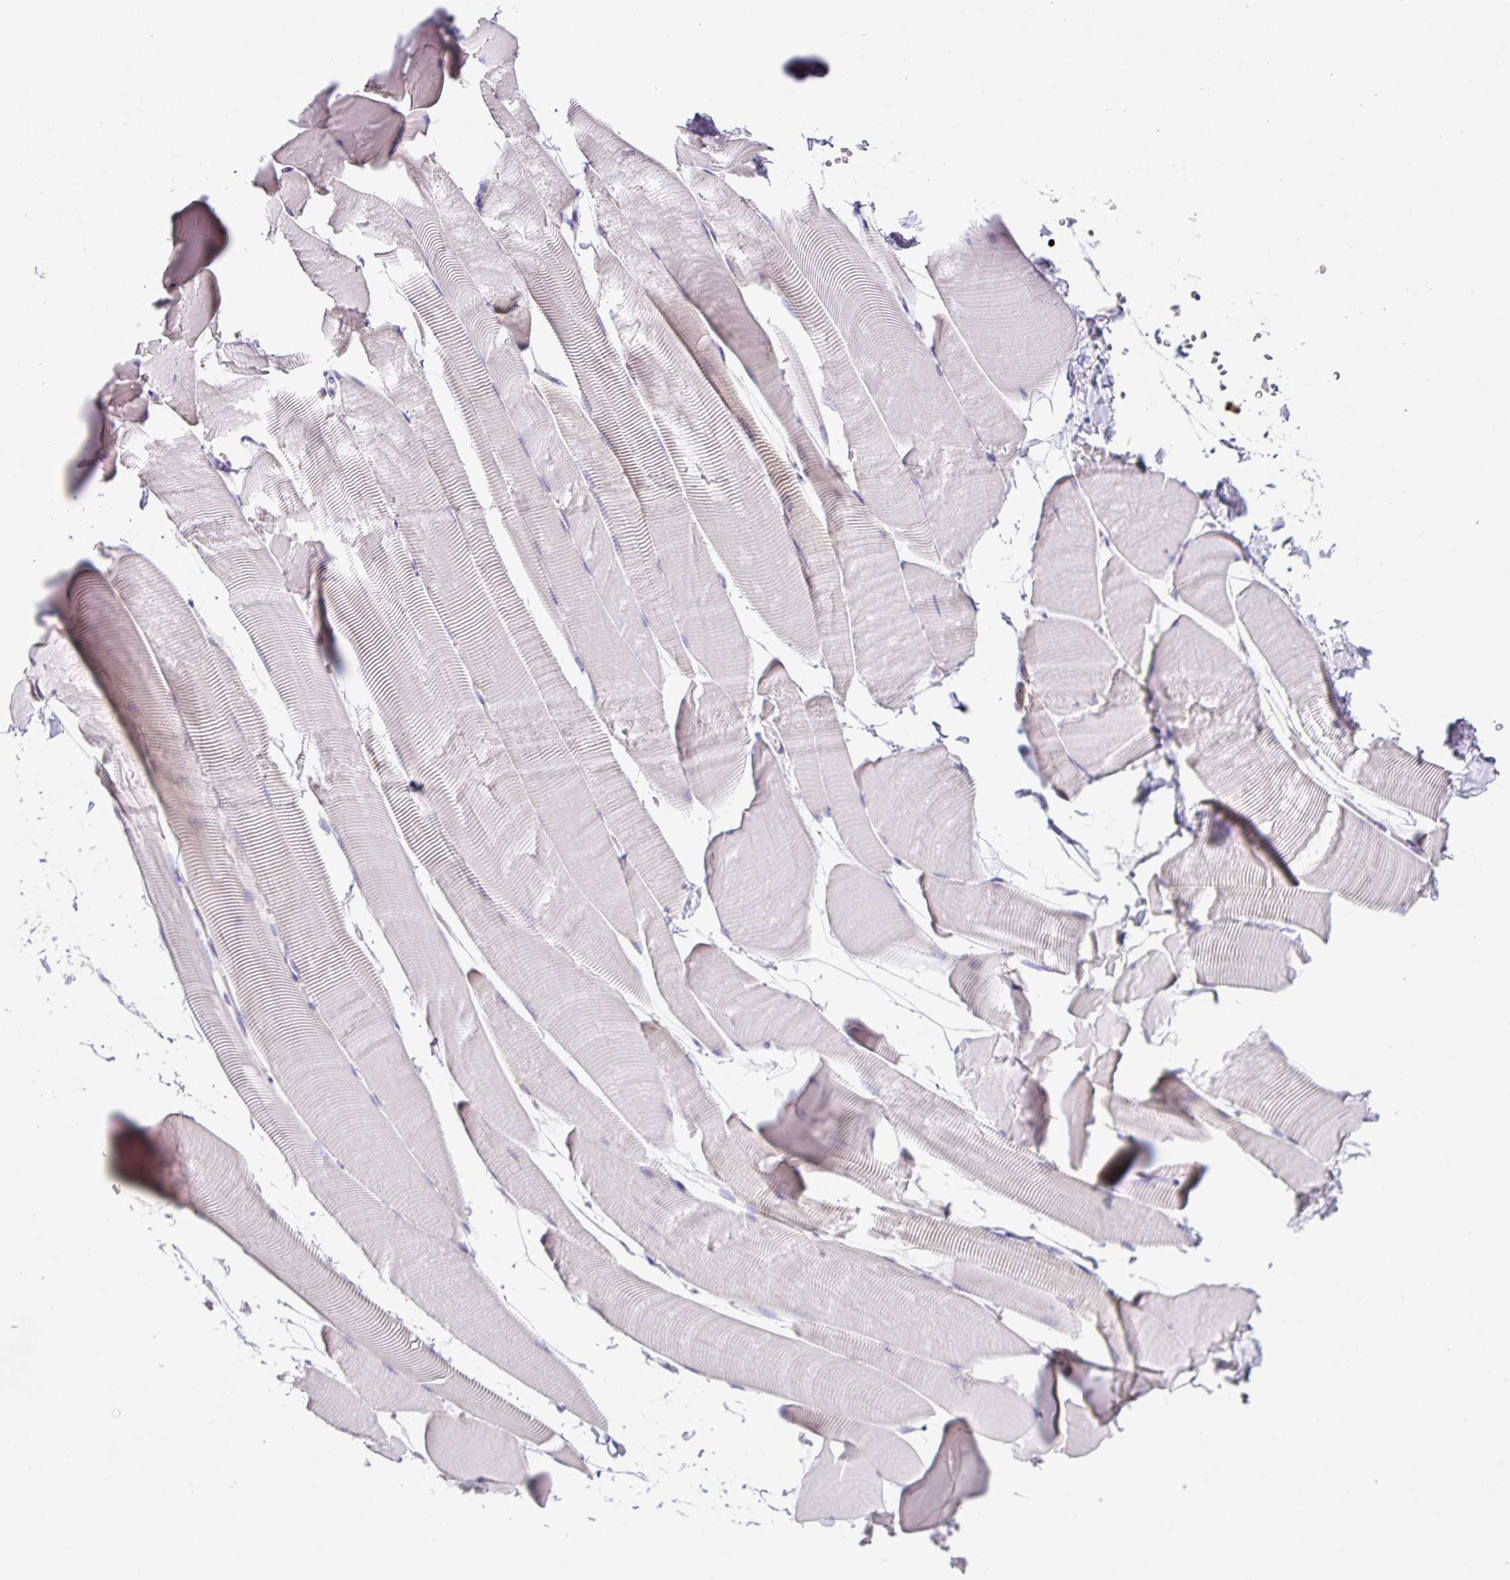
{"staining": {"intensity": "negative", "quantity": "none", "location": "none"}, "tissue": "skeletal muscle", "cell_type": "Myocytes", "image_type": "normal", "snomed": [{"axis": "morphology", "description": "Normal tissue, NOS"}, {"axis": "topography", "description": "Skeletal muscle"}], "caption": "DAB (3,3'-diaminobenzidine) immunohistochemical staining of unremarkable skeletal muscle displays no significant staining in myocytes. Brightfield microscopy of immunohistochemistry (IHC) stained with DAB (brown) and hematoxylin (blue), captured at high magnification.", "gene": "SH2D3C", "patient": {"sex": "male", "age": 25}}